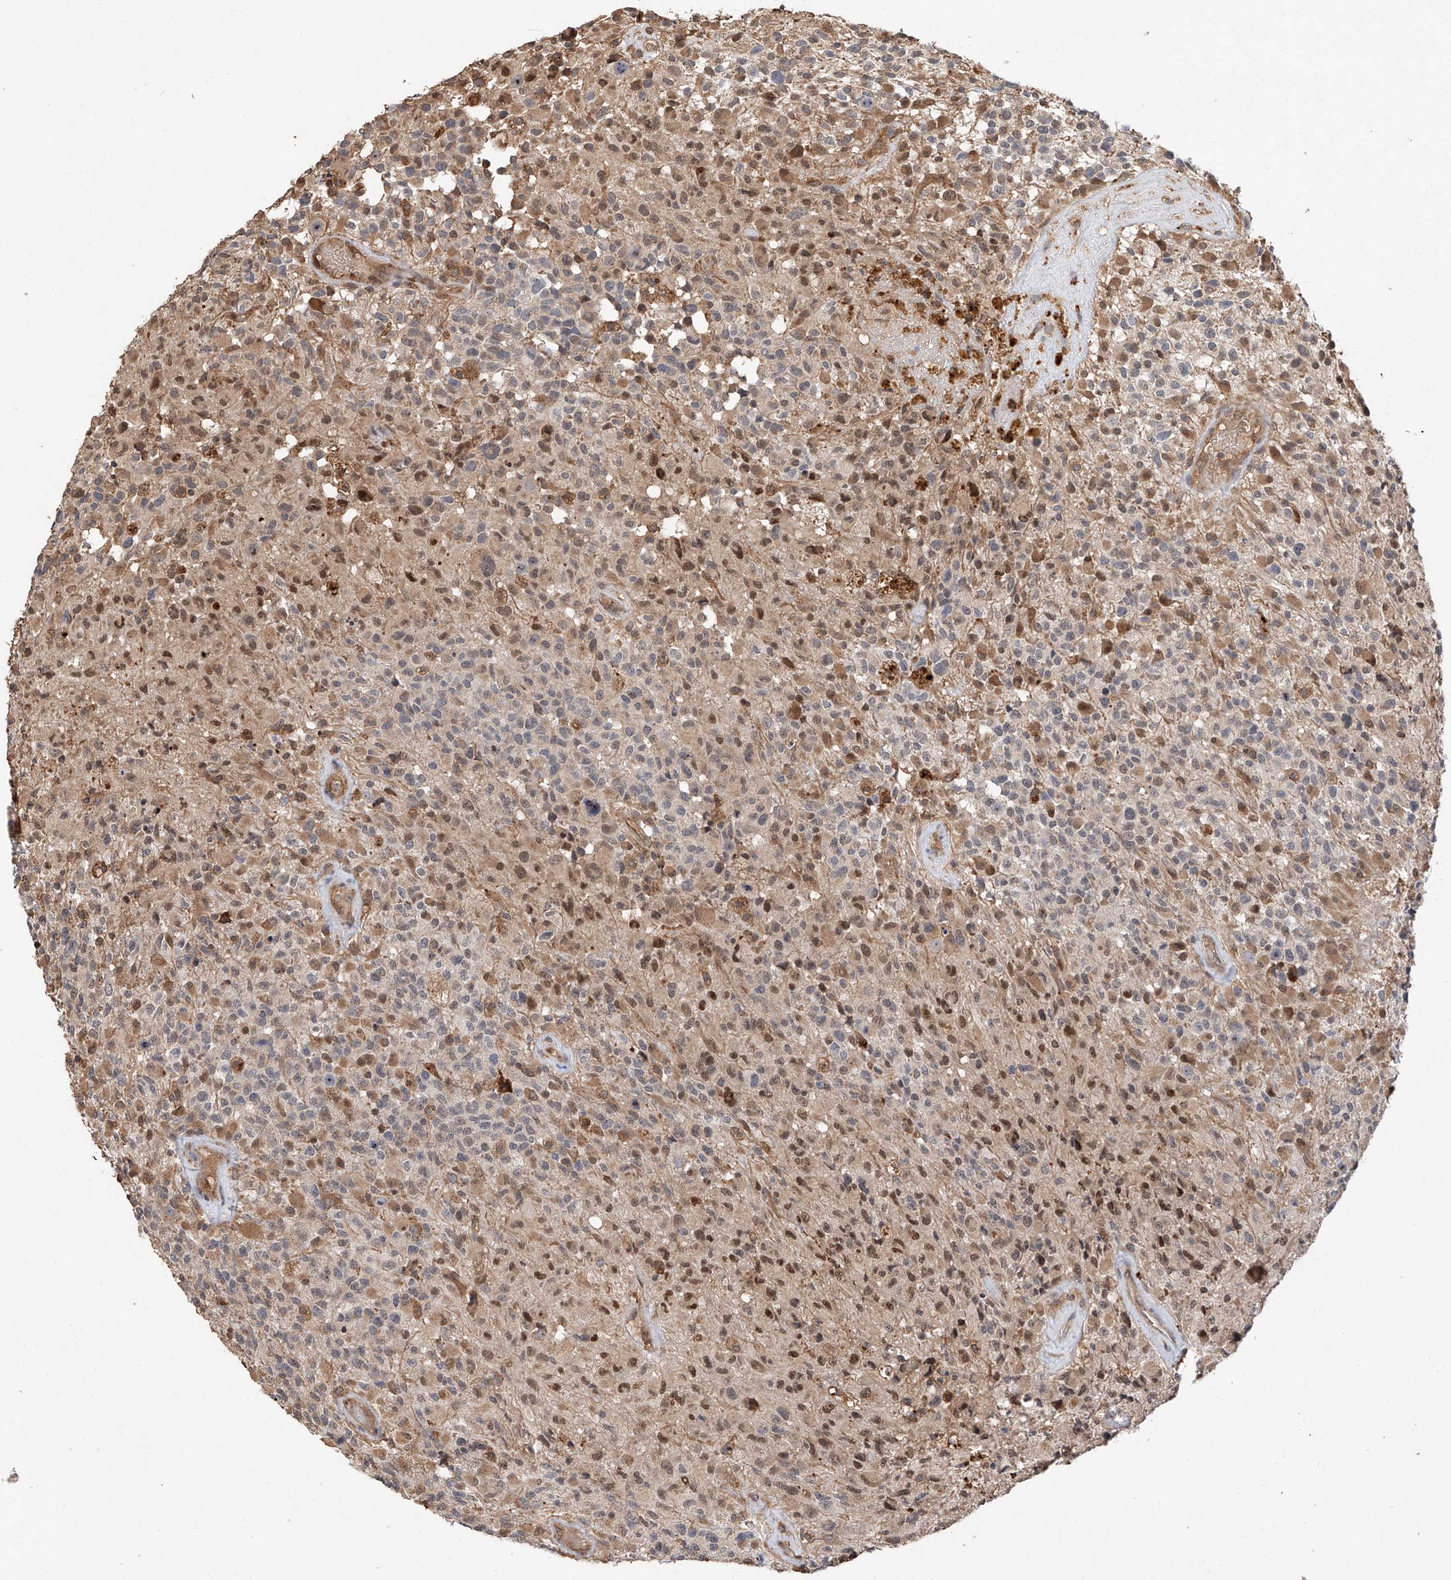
{"staining": {"intensity": "moderate", "quantity": "<25%", "location": "cytoplasmic/membranous,nuclear"}, "tissue": "glioma", "cell_type": "Tumor cells", "image_type": "cancer", "snomed": [{"axis": "morphology", "description": "Glioma, malignant, High grade"}, {"axis": "morphology", "description": "Glioblastoma, NOS"}, {"axis": "topography", "description": "Brain"}], "caption": "Immunohistochemistry (IHC) image of malignant glioma (high-grade) stained for a protein (brown), which reveals low levels of moderate cytoplasmic/membranous and nuclear positivity in approximately <25% of tumor cells.", "gene": "RILPL2", "patient": {"sex": "male", "age": 60}}